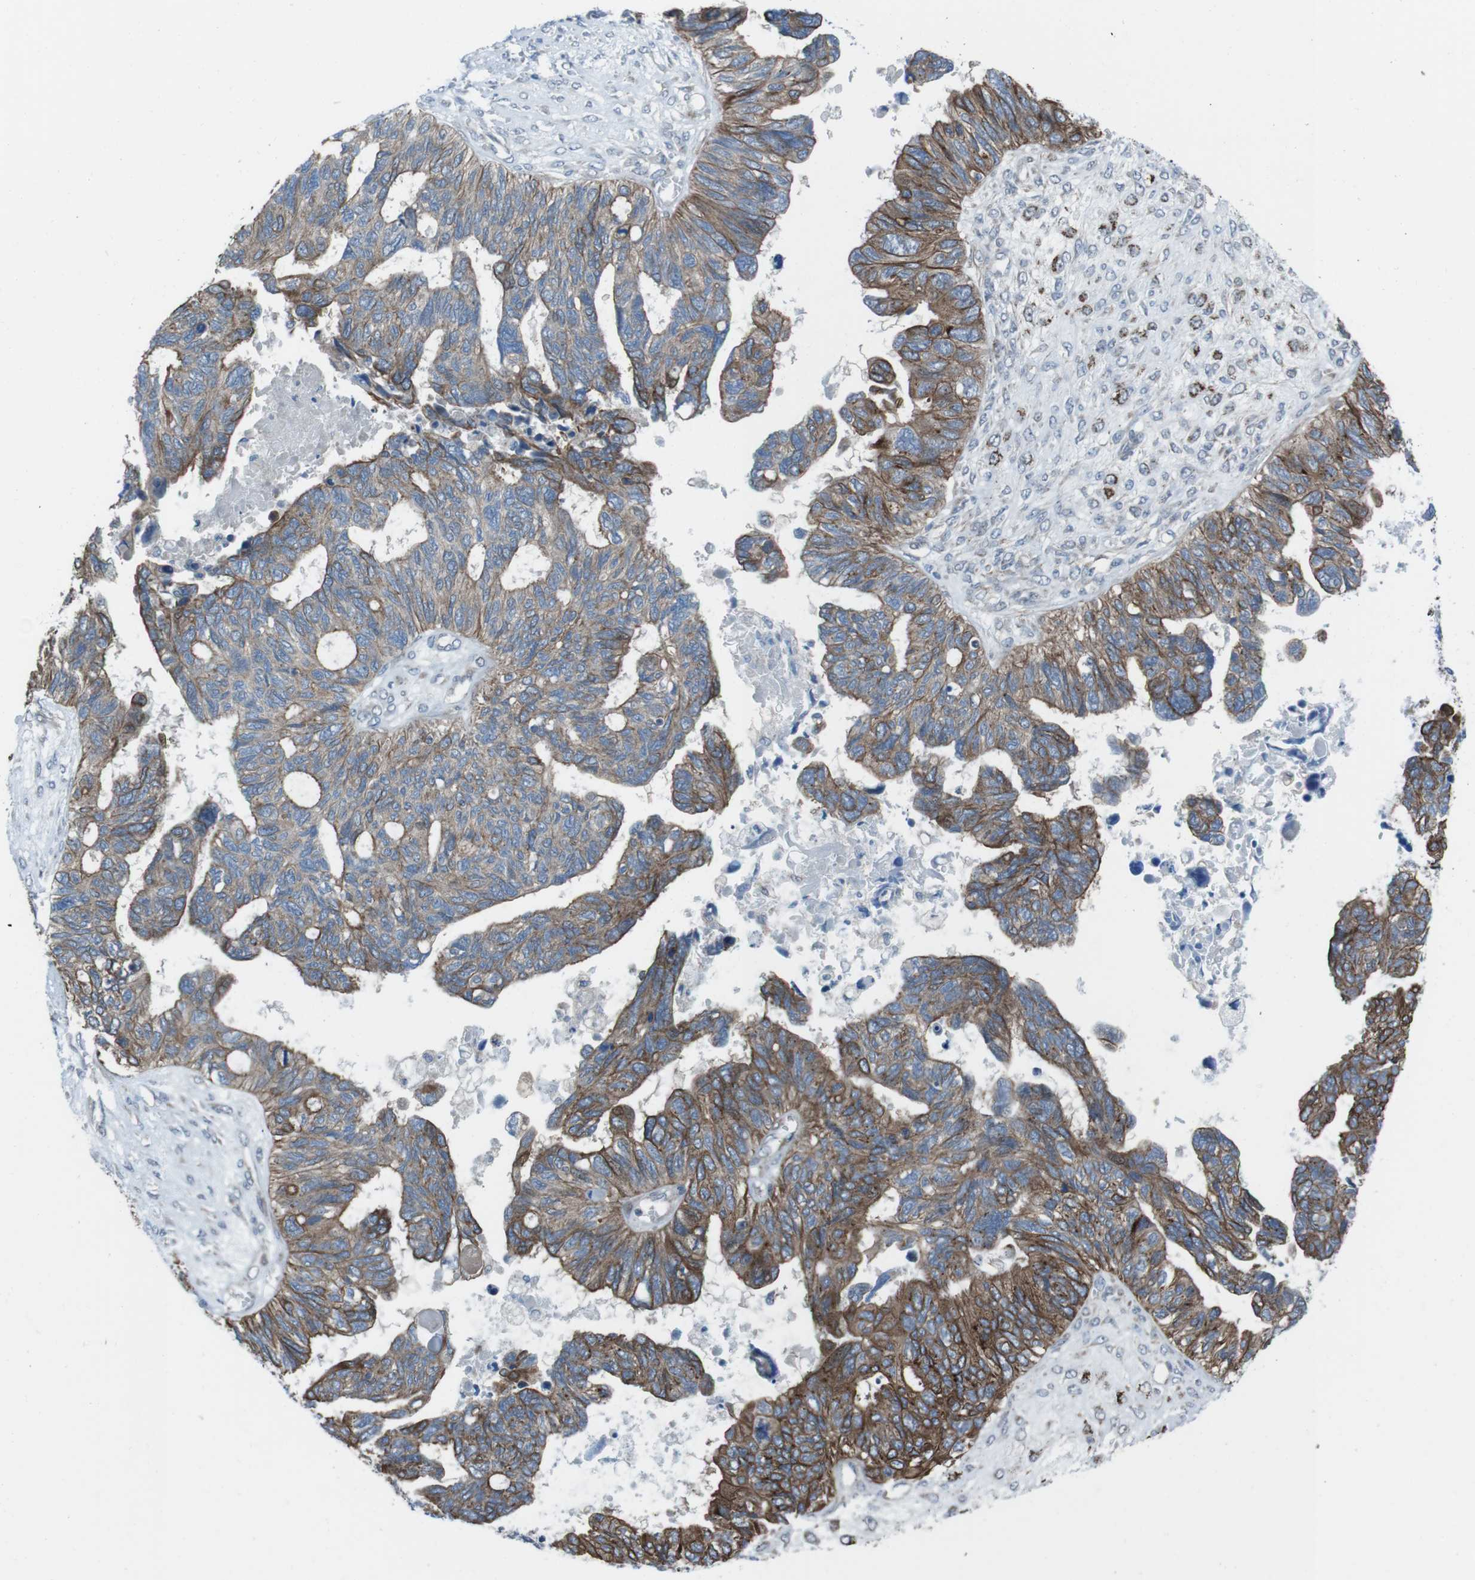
{"staining": {"intensity": "moderate", "quantity": ">75%", "location": "cytoplasmic/membranous"}, "tissue": "ovarian cancer", "cell_type": "Tumor cells", "image_type": "cancer", "snomed": [{"axis": "morphology", "description": "Cystadenocarcinoma, serous, NOS"}, {"axis": "topography", "description": "Ovary"}], "caption": "Protein staining shows moderate cytoplasmic/membranous staining in approximately >75% of tumor cells in ovarian cancer. Using DAB (3,3'-diaminobenzidine) (brown) and hematoxylin (blue) stains, captured at high magnification using brightfield microscopy.", "gene": "FAM174B", "patient": {"sex": "female", "age": 79}}